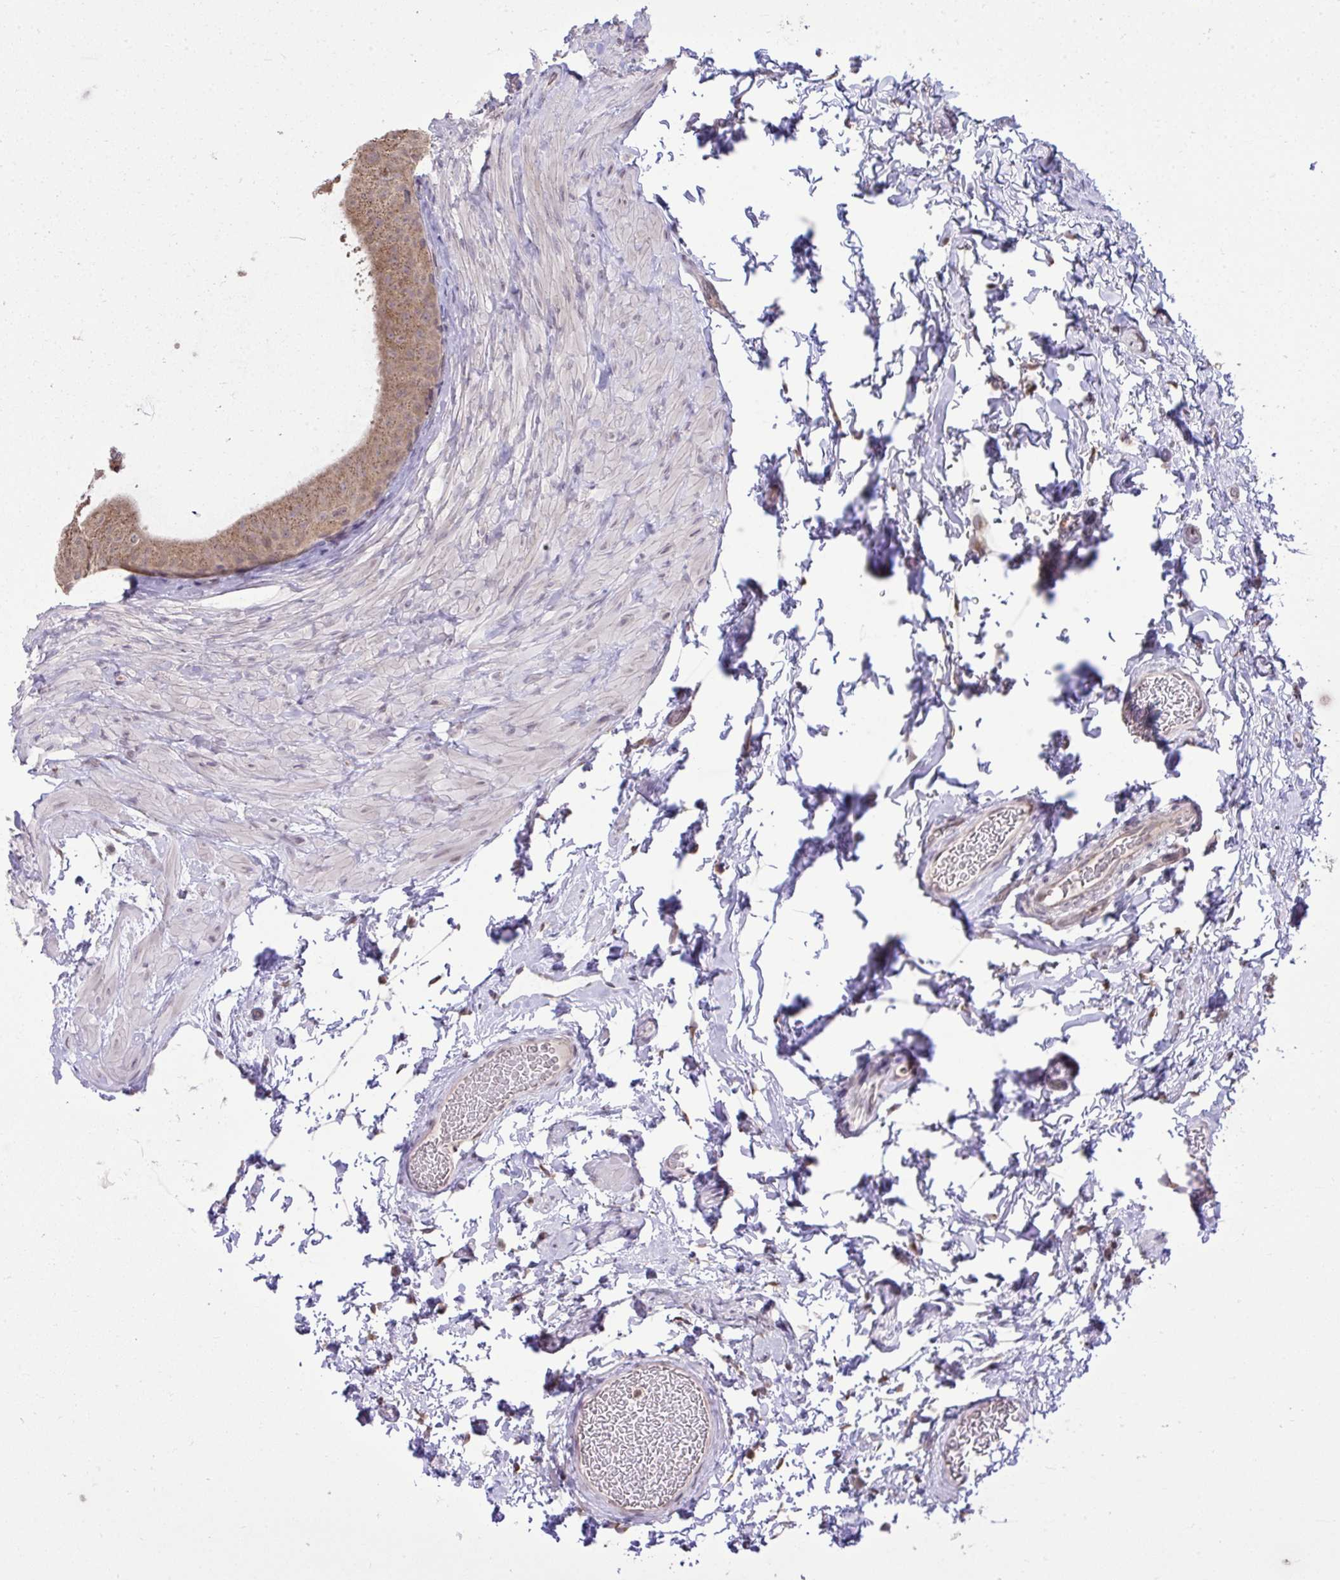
{"staining": {"intensity": "moderate", "quantity": ">75%", "location": "cytoplasmic/membranous"}, "tissue": "epididymis", "cell_type": "Glandular cells", "image_type": "normal", "snomed": [{"axis": "morphology", "description": "Normal tissue, NOS"}, {"axis": "topography", "description": "Epididymis, spermatic cord, NOS"}, {"axis": "topography", "description": "Epididymis"}], "caption": "DAB immunohistochemical staining of benign human epididymis demonstrates moderate cytoplasmic/membranous protein positivity in approximately >75% of glandular cells.", "gene": "CYP20A1", "patient": {"sex": "male", "age": 31}}